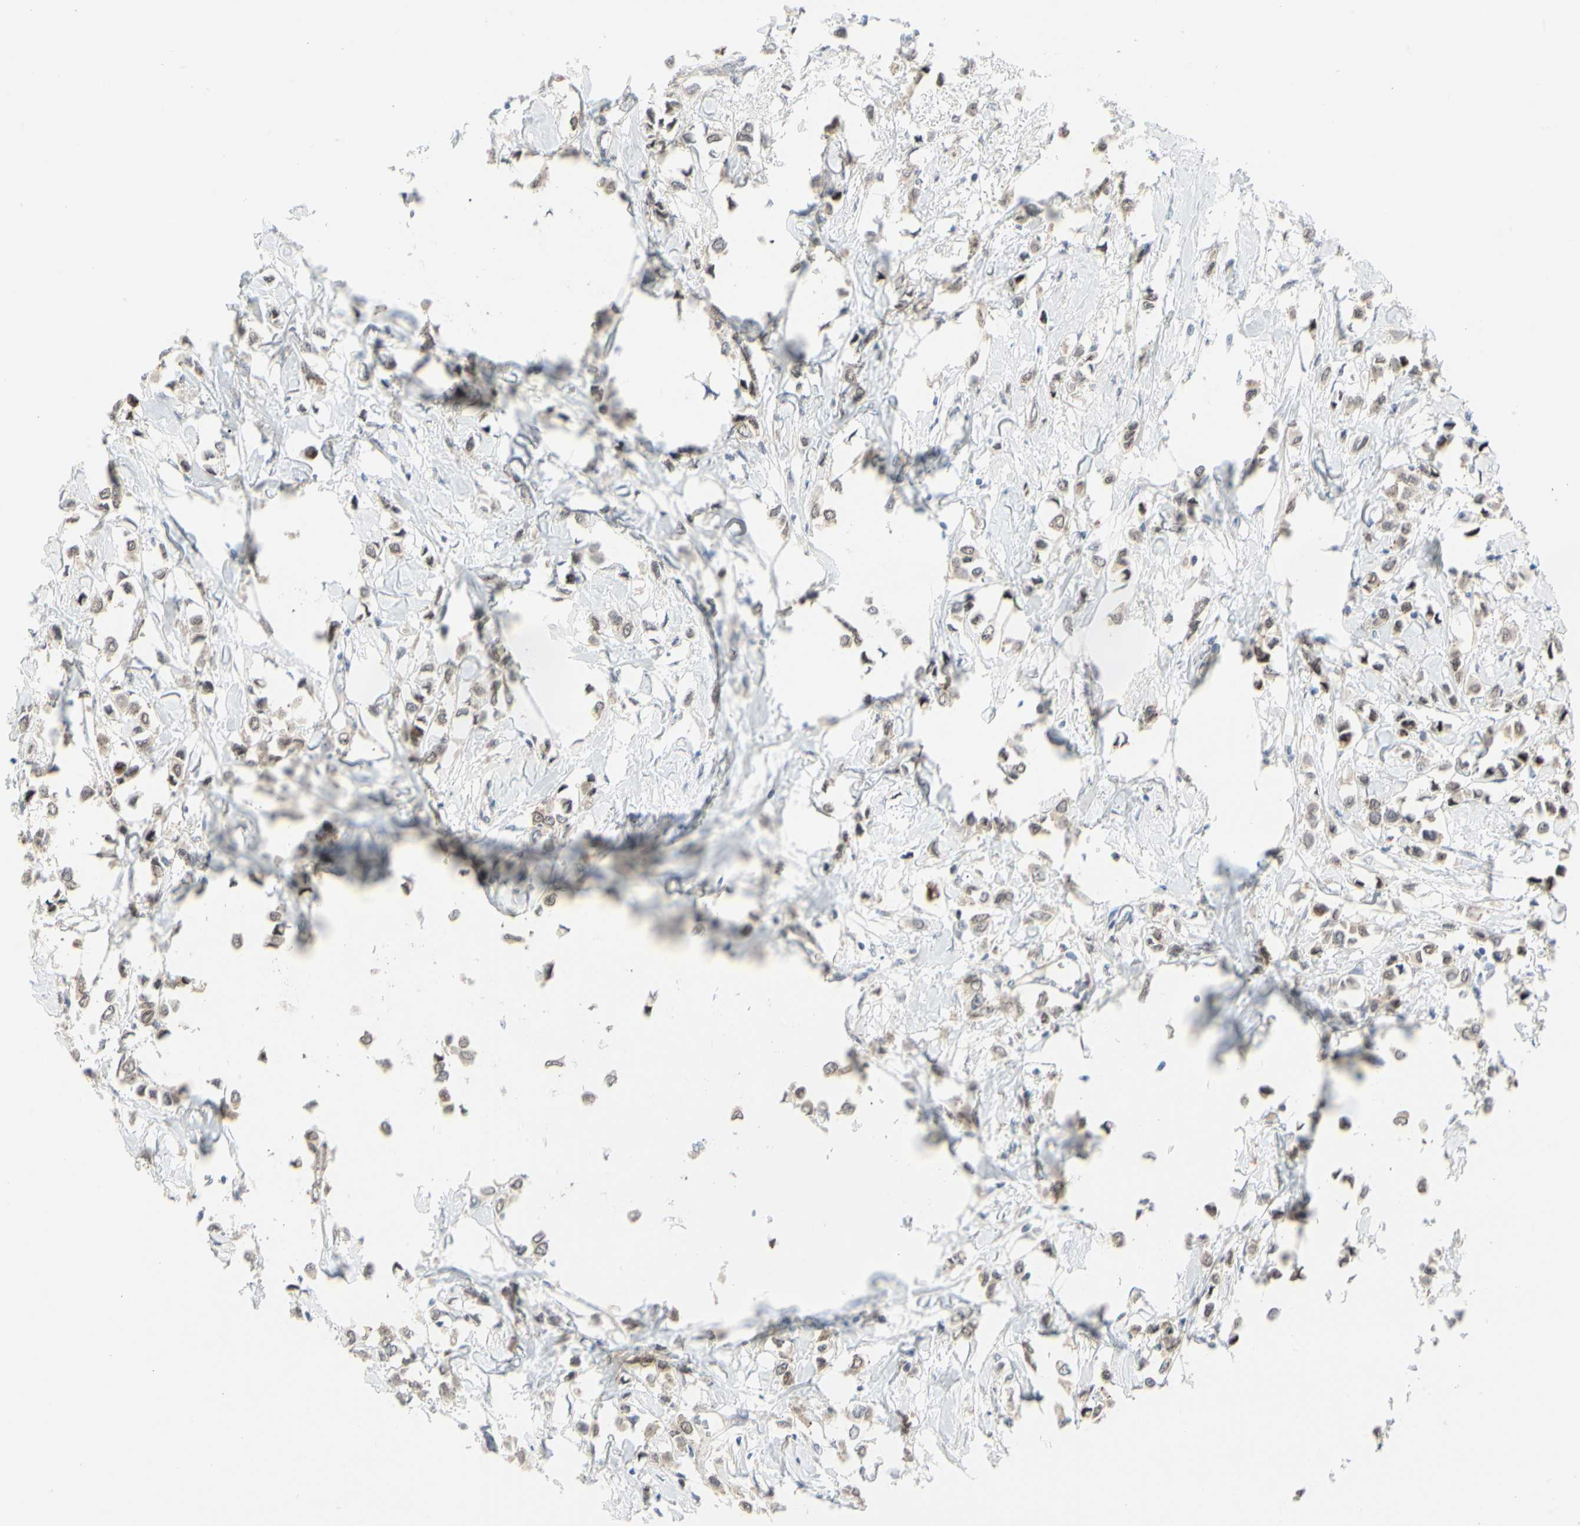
{"staining": {"intensity": "weak", "quantity": ">75%", "location": "cytoplasmic/membranous,nuclear"}, "tissue": "breast cancer", "cell_type": "Tumor cells", "image_type": "cancer", "snomed": [{"axis": "morphology", "description": "Lobular carcinoma"}, {"axis": "topography", "description": "Breast"}], "caption": "Weak cytoplasmic/membranous and nuclear positivity is identified in approximately >75% of tumor cells in lobular carcinoma (breast).", "gene": "CDK5", "patient": {"sex": "female", "age": 51}}